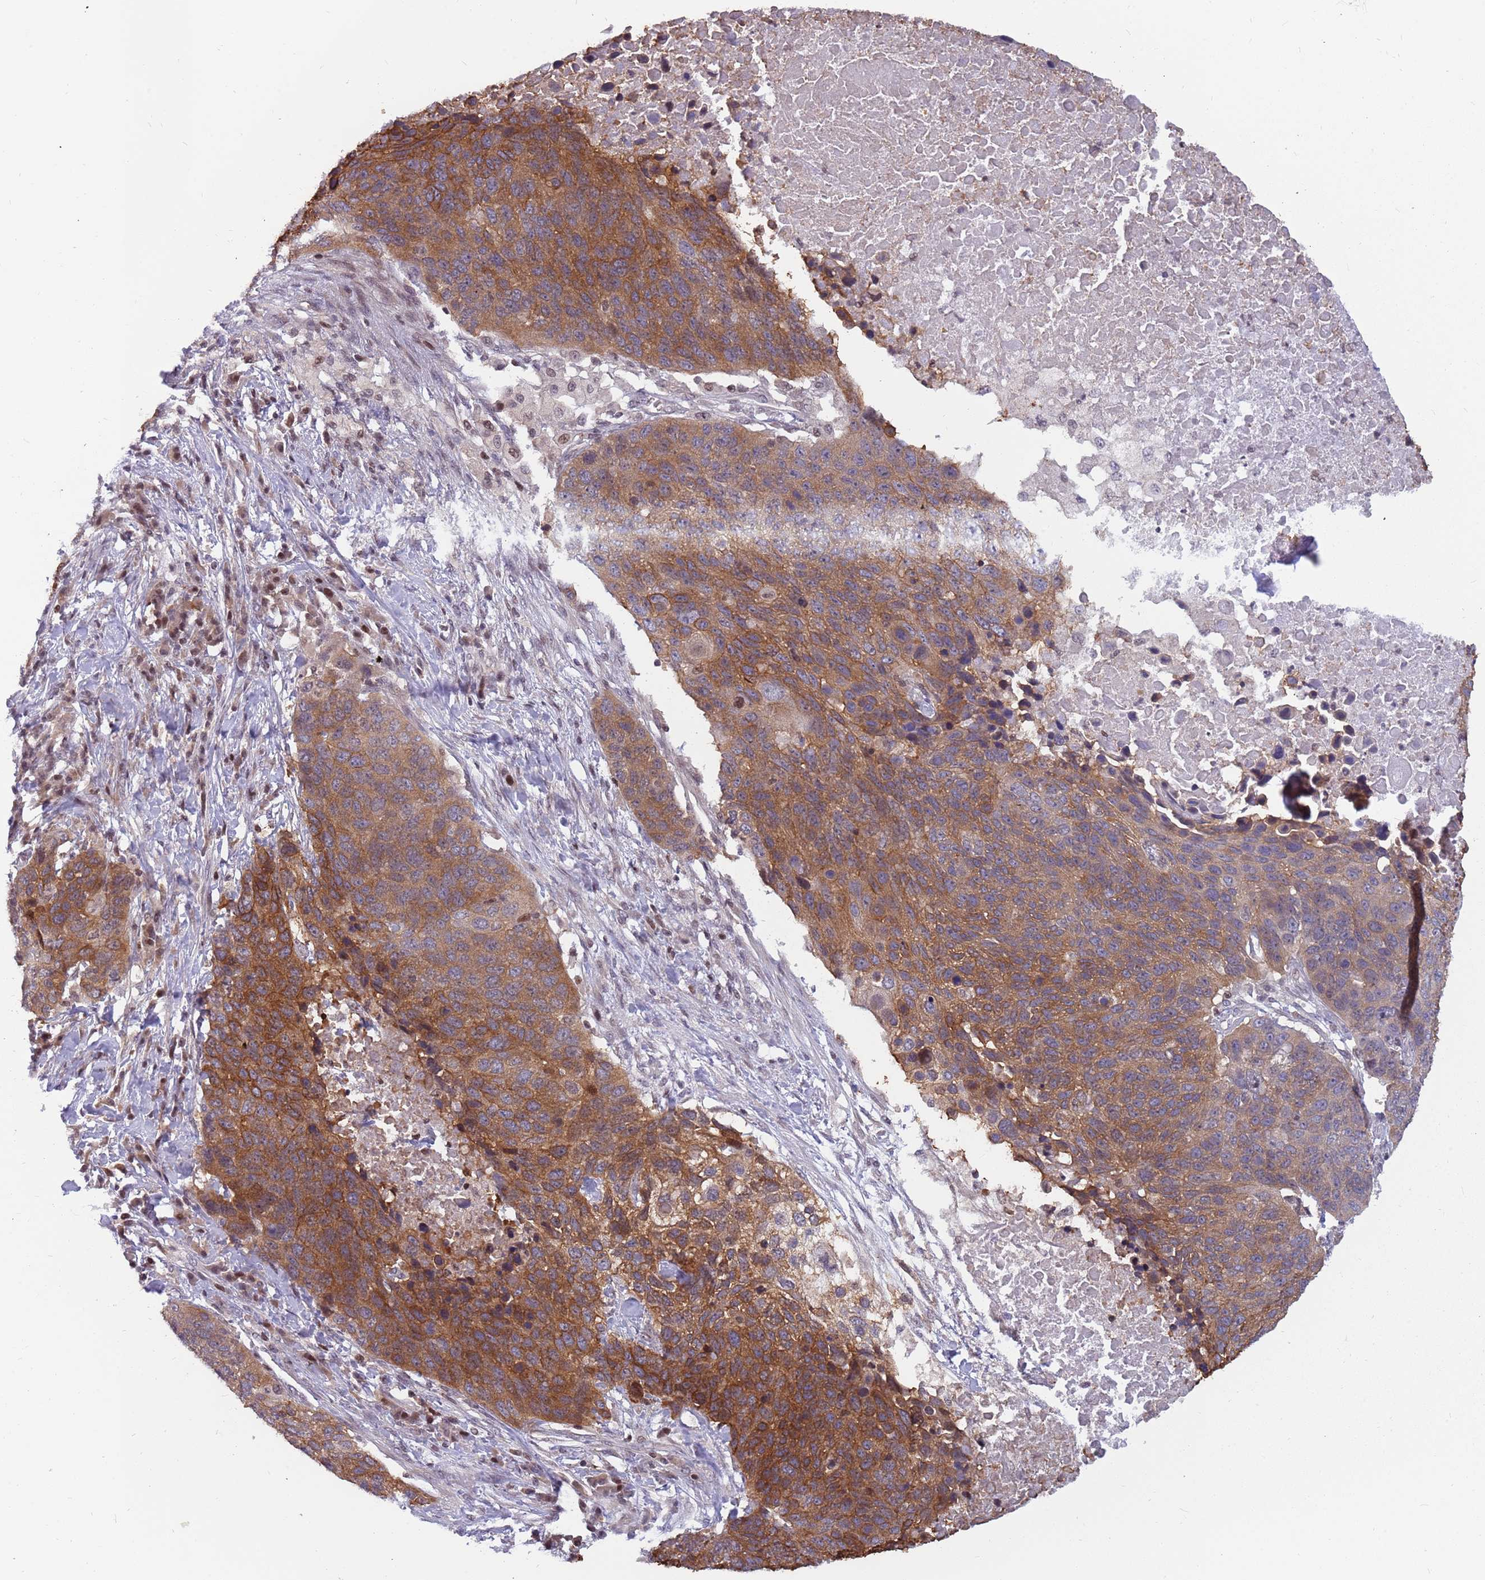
{"staining": {"intensity": "moderate", "quantity": ">75%", "location": "cytoplasmic/membranous"}, "tissue": "lung cancer", "cell_type": "Tumor cells", "image_type": "cancer", "snomed": [{"axis": "morphology", "description": "Normal tissue, NOS"}, {"axis": "morphology", "description": "Squamous cell carcinoma, NOS"}, {"axis": "topography", "description": "Lymph node"}, {"axis": "topography", "description": "Lung"}], "caption": "DAB (3,3'-diaminobenzidine) immunohistochemical staining of human lung cancer (squamous cell carcinoma) displays moderate cytoplasmic/membranous protein expression in approximately >75% of tumor cells.", "gene": "ARHGEF5", "patient": {"sex": "male", "age": 66}}